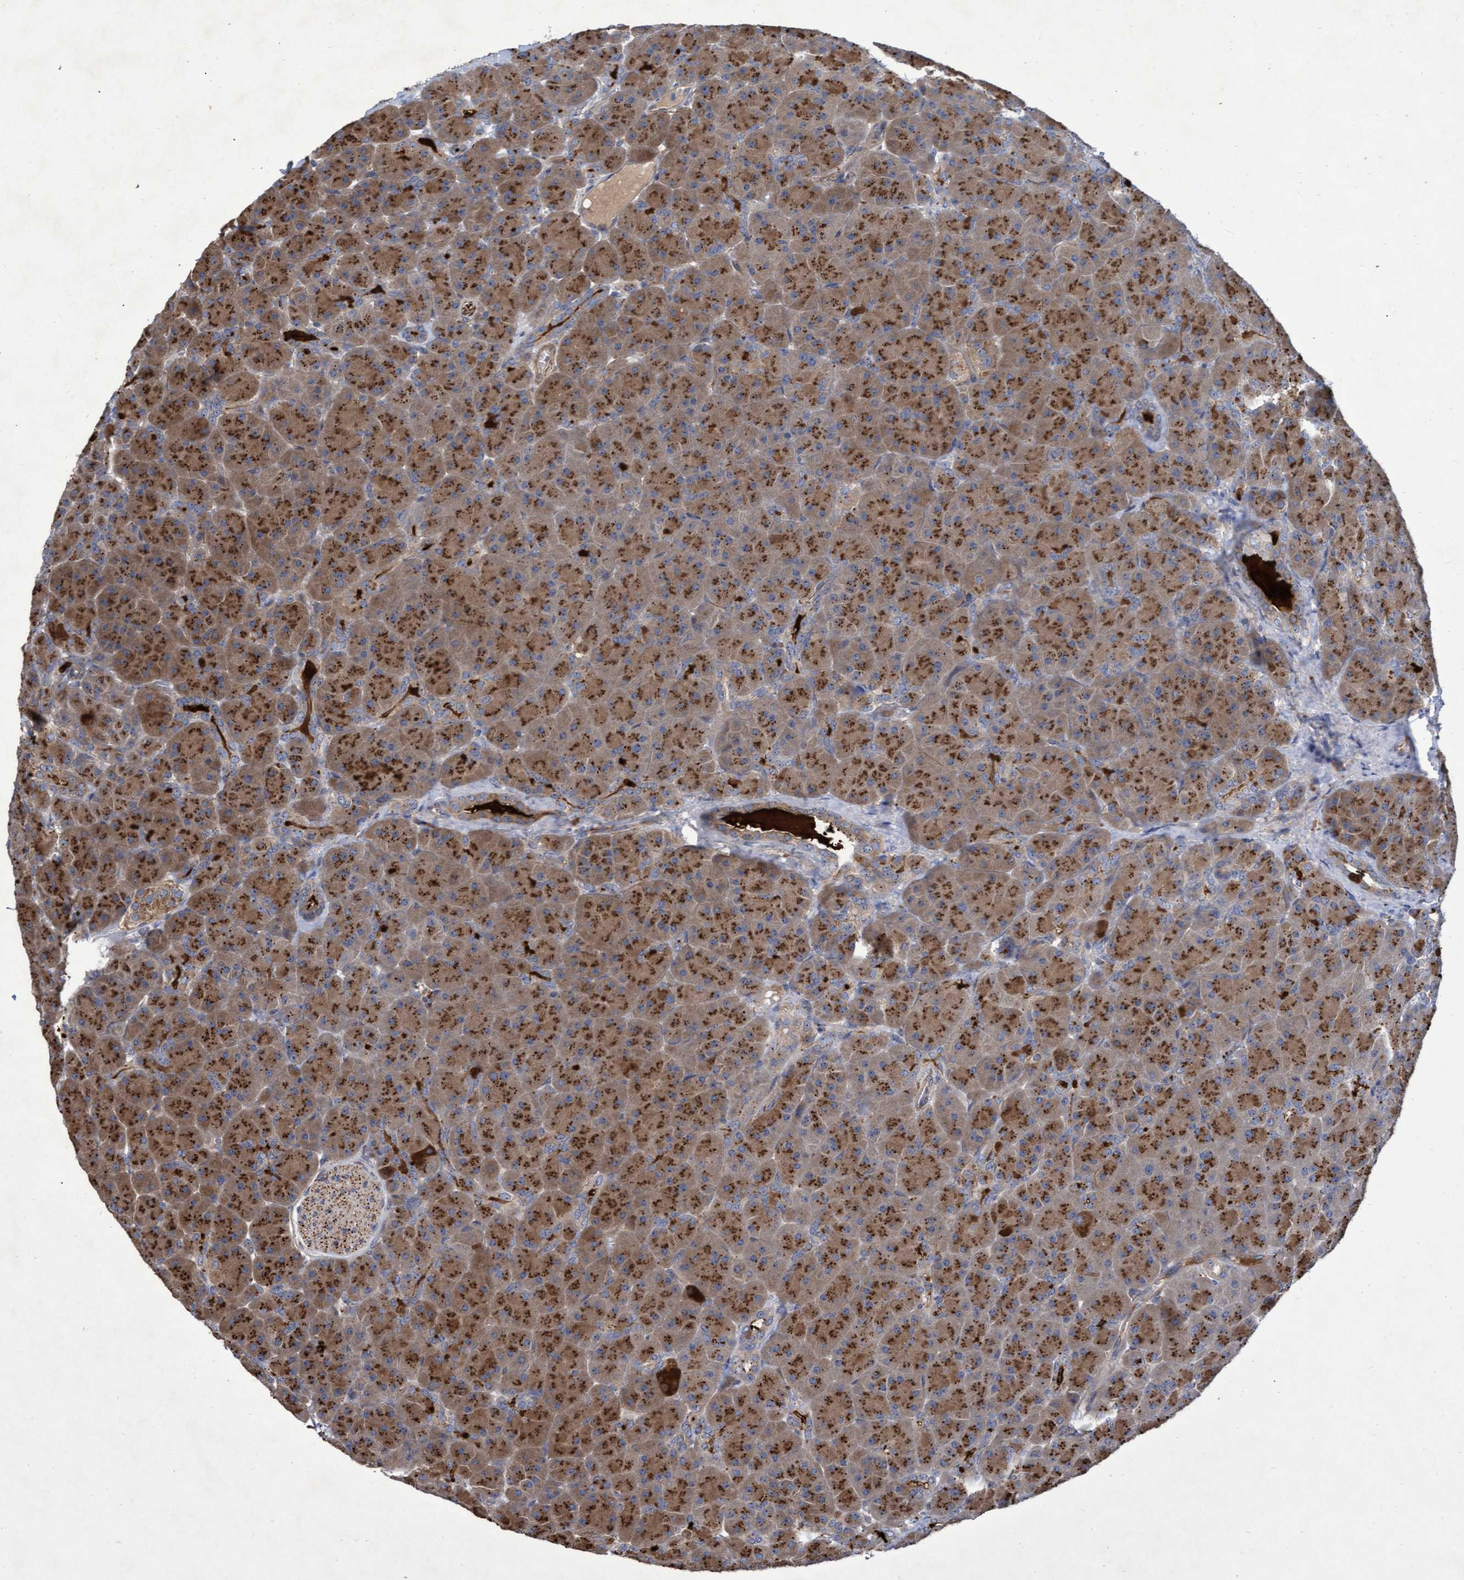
{"staining": {"intensity": "strong", "quantity": ">75%", "location": "cytoplasmic/membranous"}, "tissue": "pancreas", "cell_type": "Exocrine glandular cells", "image_type": "normal", "snomed": [{"axis": "morphology", "description": "Normal tissue, NOS"}, {"axis": "topography", "description": "Pancreas"}], "caption": "Exocrine glandular cells display strong cytoplasmic/membranous expression in about >75% of cells in unremarkable pancreas.", "gene": "ABCF2", "patient": {"sex": "male", "age": 66}}